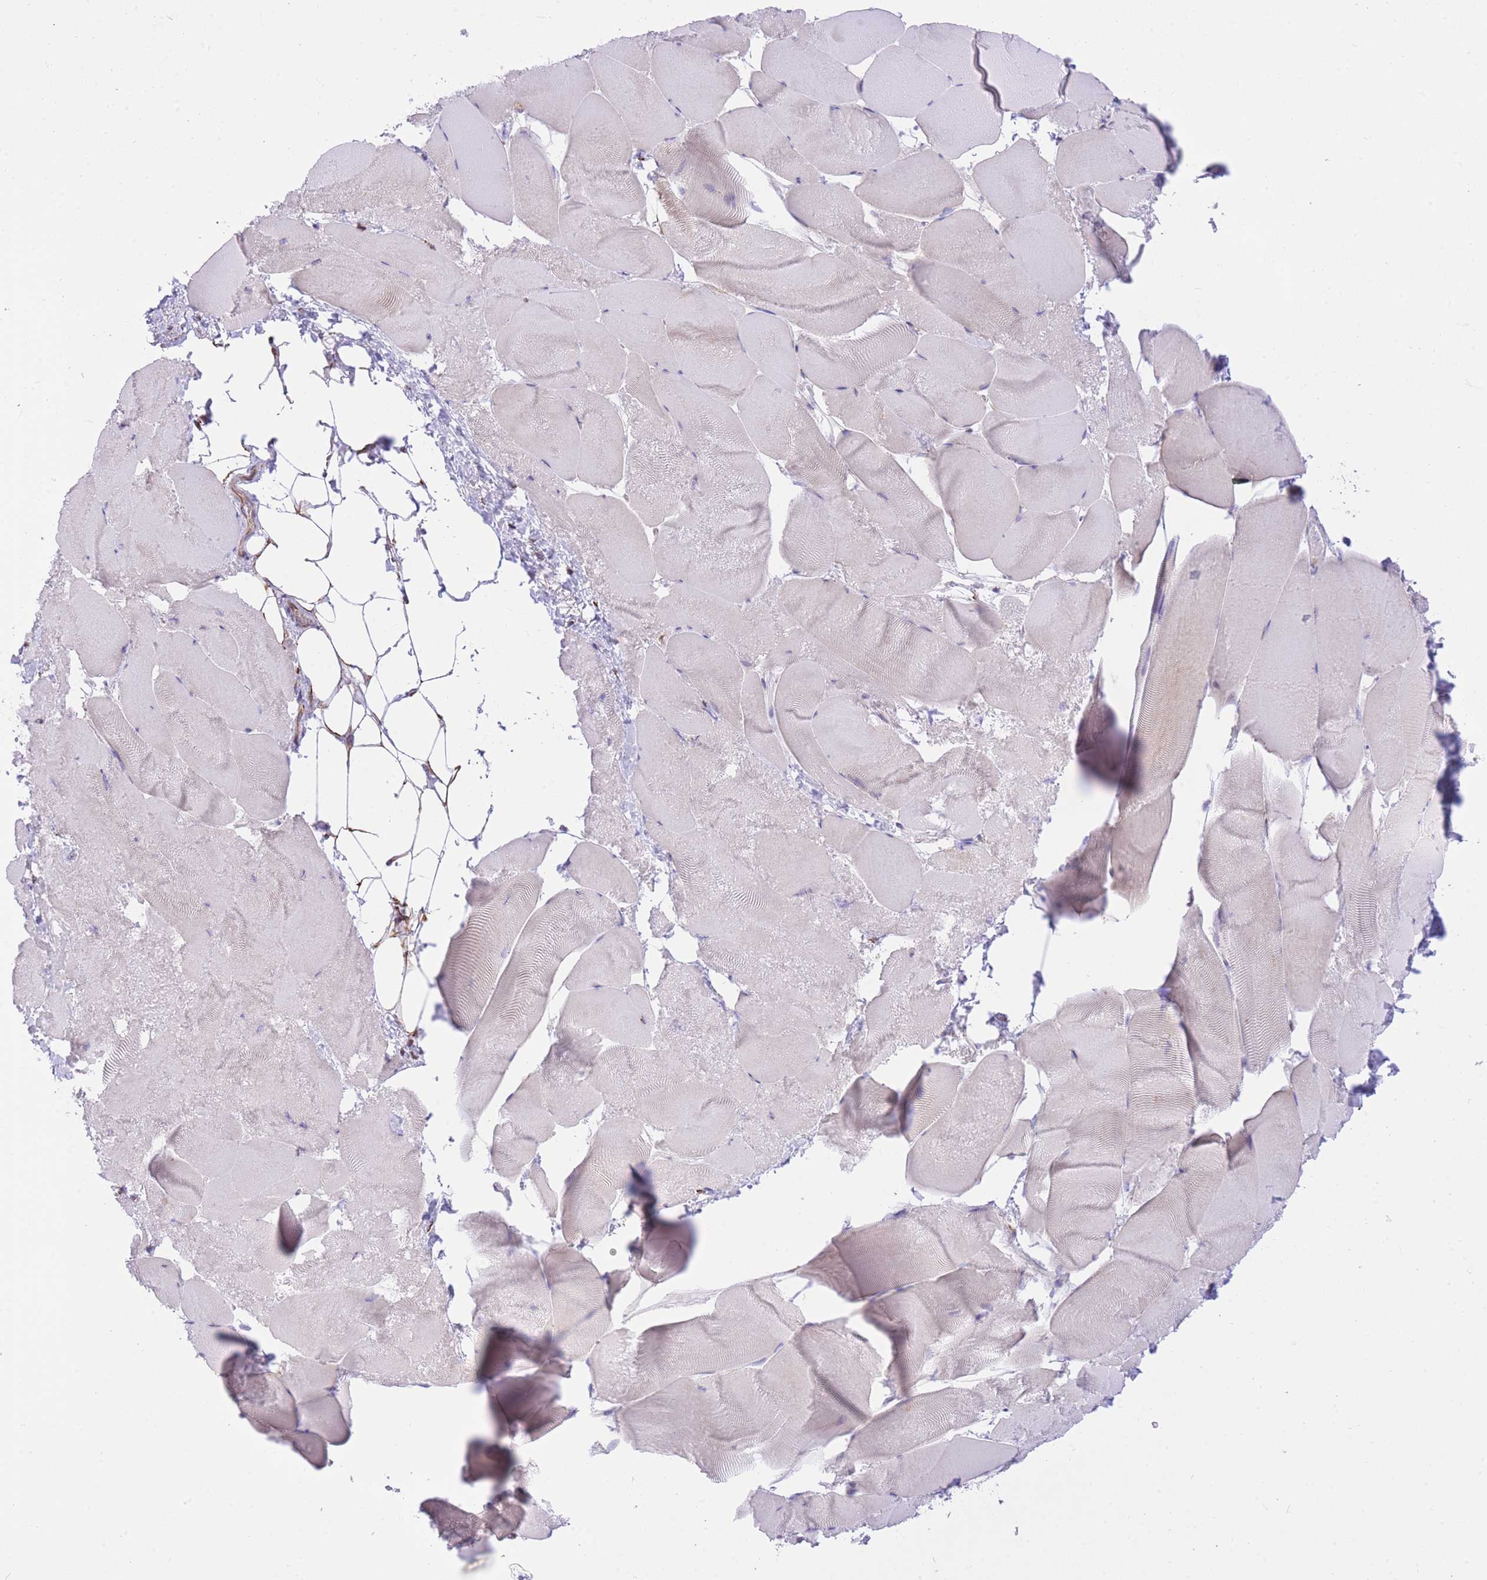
{"staining": {"intensity": "negative", "quantity": "none", "location": "none"}, "tissue": "skeletal muscle", "cell_type": "Myocytes", "image_type": "normal", "snomed": [{"axis": "morphology", "description": "Normal tissue, NOS"}, {"axis": "topography", "description": "Skeletal muscle"}], "caption": "IHC of unremarkable skeletal muscle exhibits no expression in myocytes.", "gene": "PSG11", "patient": {"sex": "female", "age": 64}}